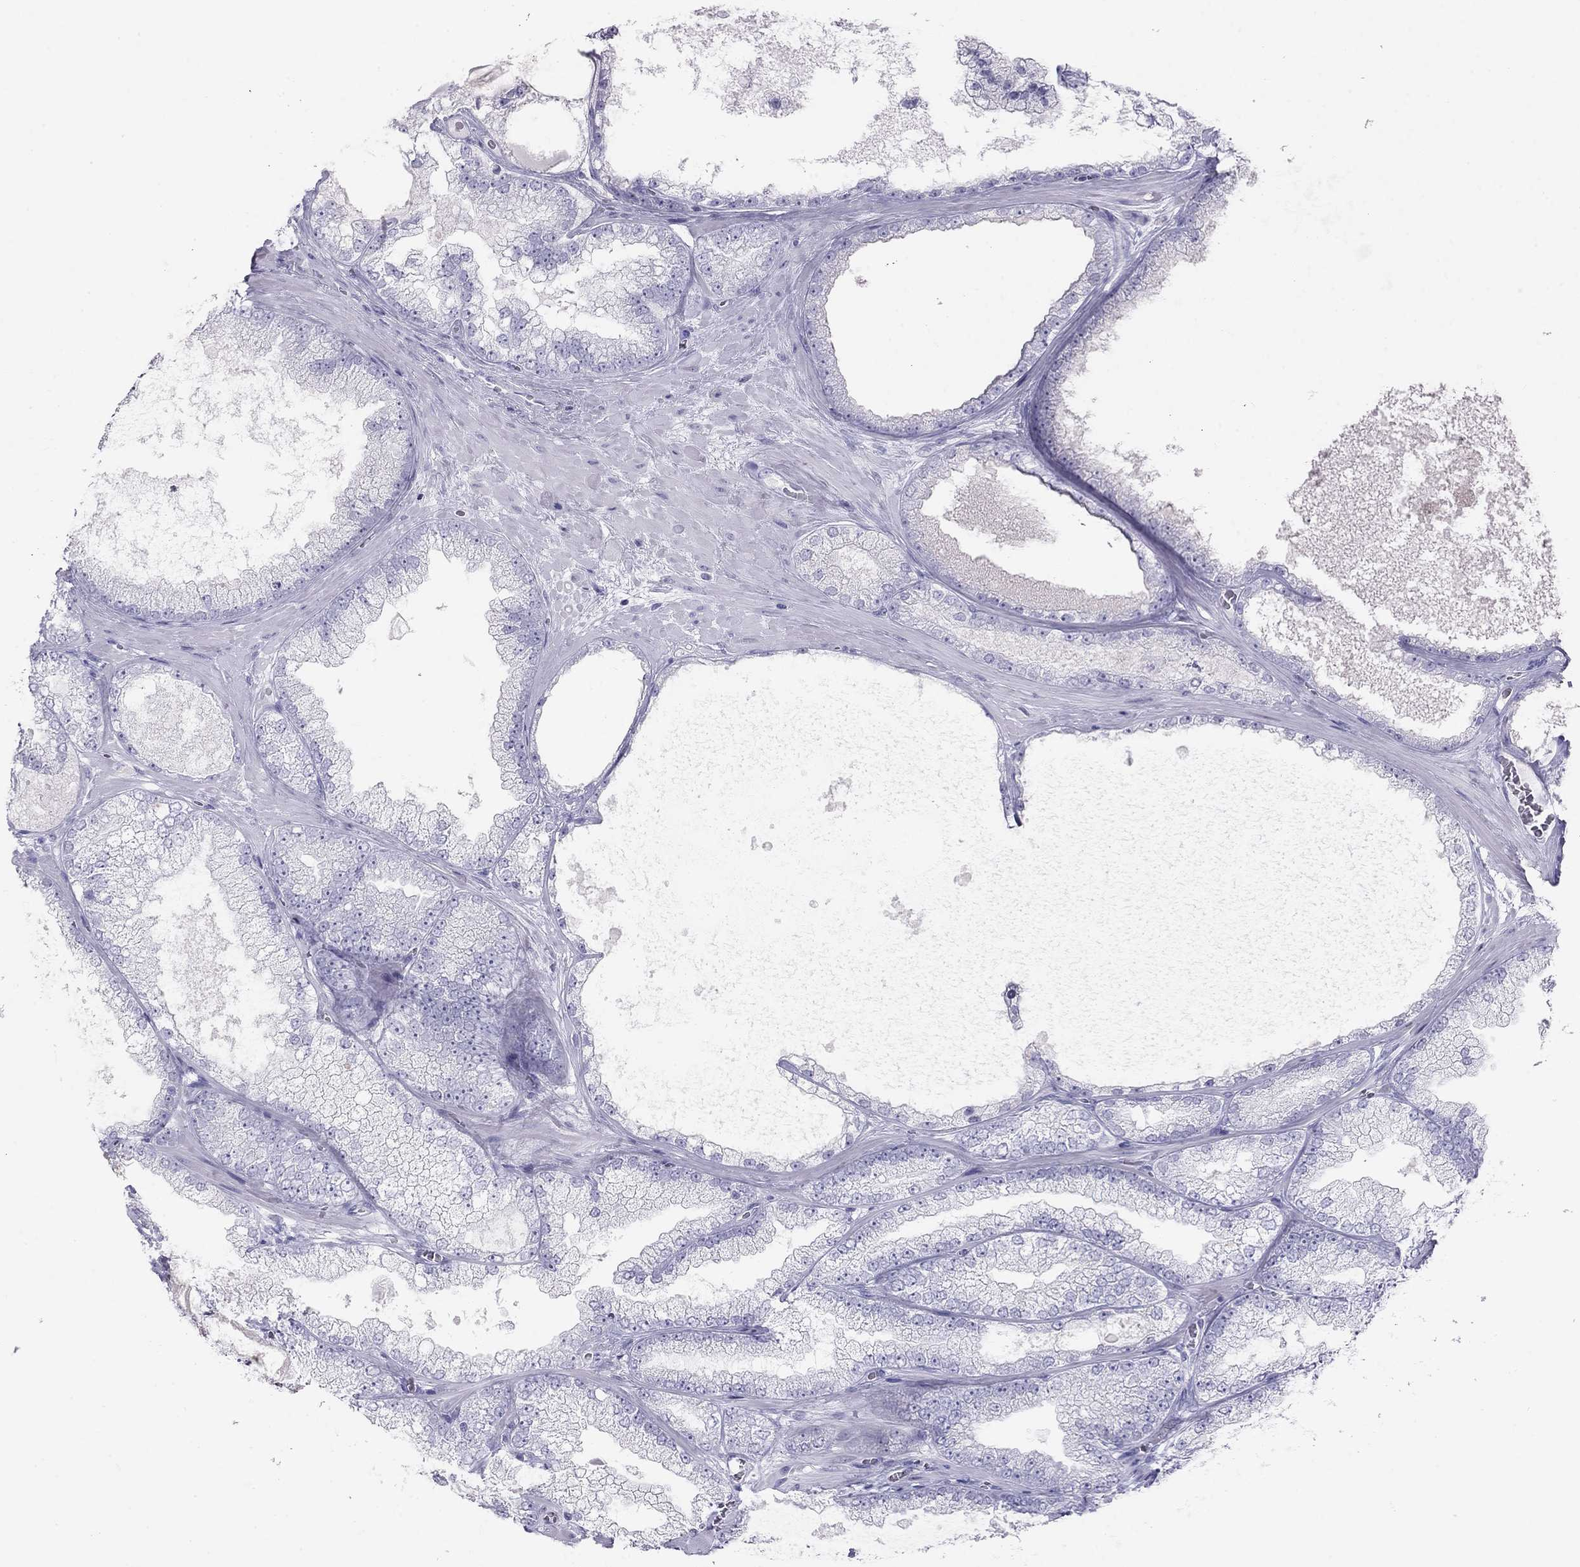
{"staining": {"intensity": "negative", "quantity": "none", "location": "none"}, "tissue": "prostate cancer", "cell_type": "Tumor cells", "image_type": "cancer", "snomed": [{"axis": "morphology", "description": "Adenocarcinoma, Low grade"}, {"axis": "topography", "description": "Prostate"}], "caption": "An immunohistochemistry micrograph of prostate cancer (low-grade adenocarcinoma) is shown. There is no staining in tumor cells of prostate cancer (low-grade adenocarcinoma).", "gene": "KLRG1", "patient": {"sex": "male", "age": 57}}